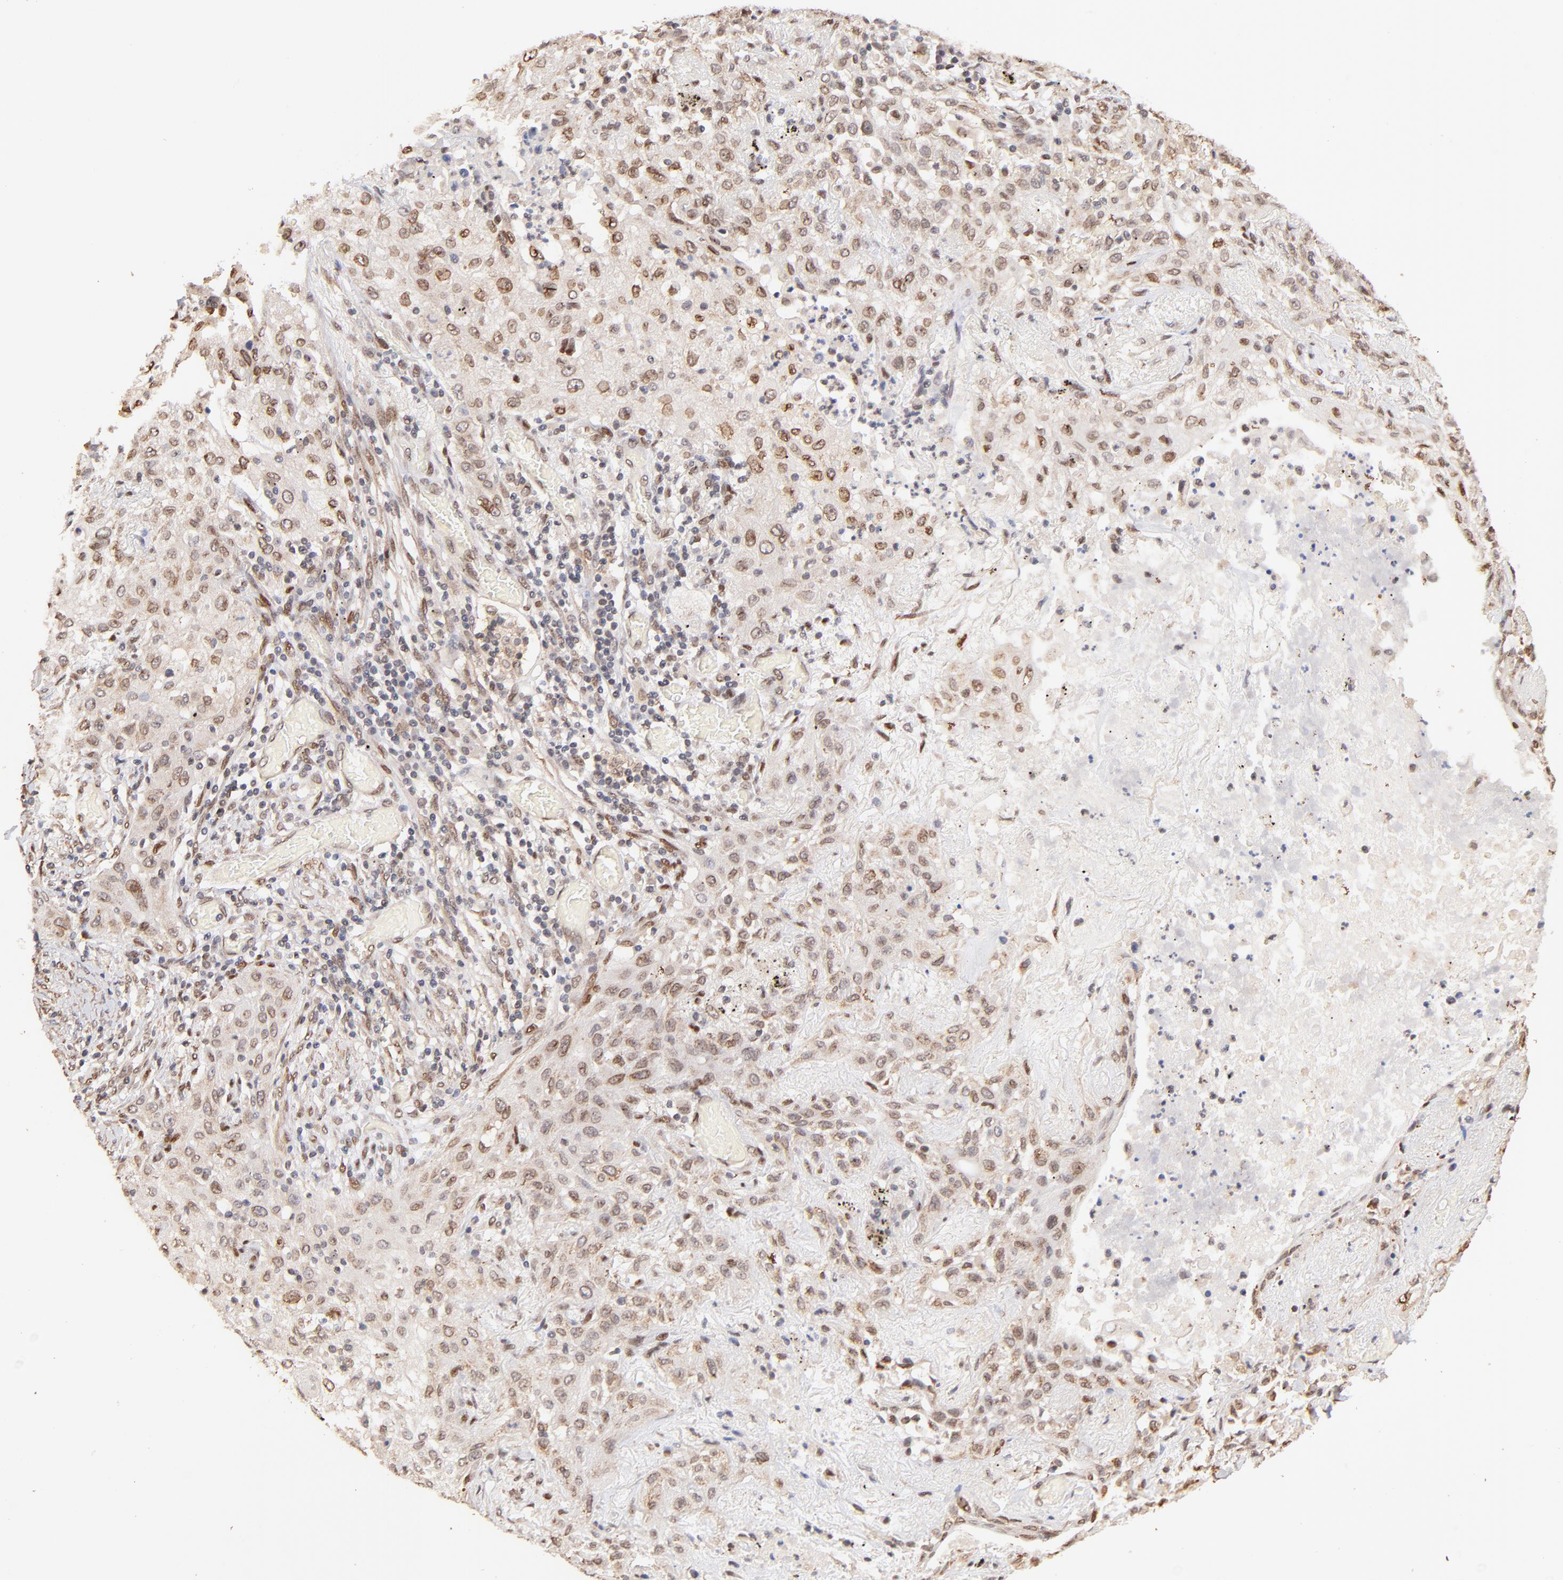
{"staining": {"intensity": "weak", "quantity": "25%-75%", "location": "cytoplasmic/membranous,nuclear"}, "tissue": "lung cancer", "cell_type": "Tumor cells", "image_type": "cancer", "snomed": [{"axis": "morphology", "description": "Squamous cell carcinoma, NOS"}, {"axis": "topography", "description": "Lung"}], "caption": "Protein expression analysis of human lung squamous cell carcinoma reveals weak cytoplasmic/membranous and nuclear staining in about 25%-75% of tumor cells. The protein is stained brown, and the nuclei are stained in blue (DAB (3,3'-diaminobenzidine) IHC with brightfield microscopy, high magnification).", "gene": "ZFP92", "patient": {"sex": "female", "age": 47}}